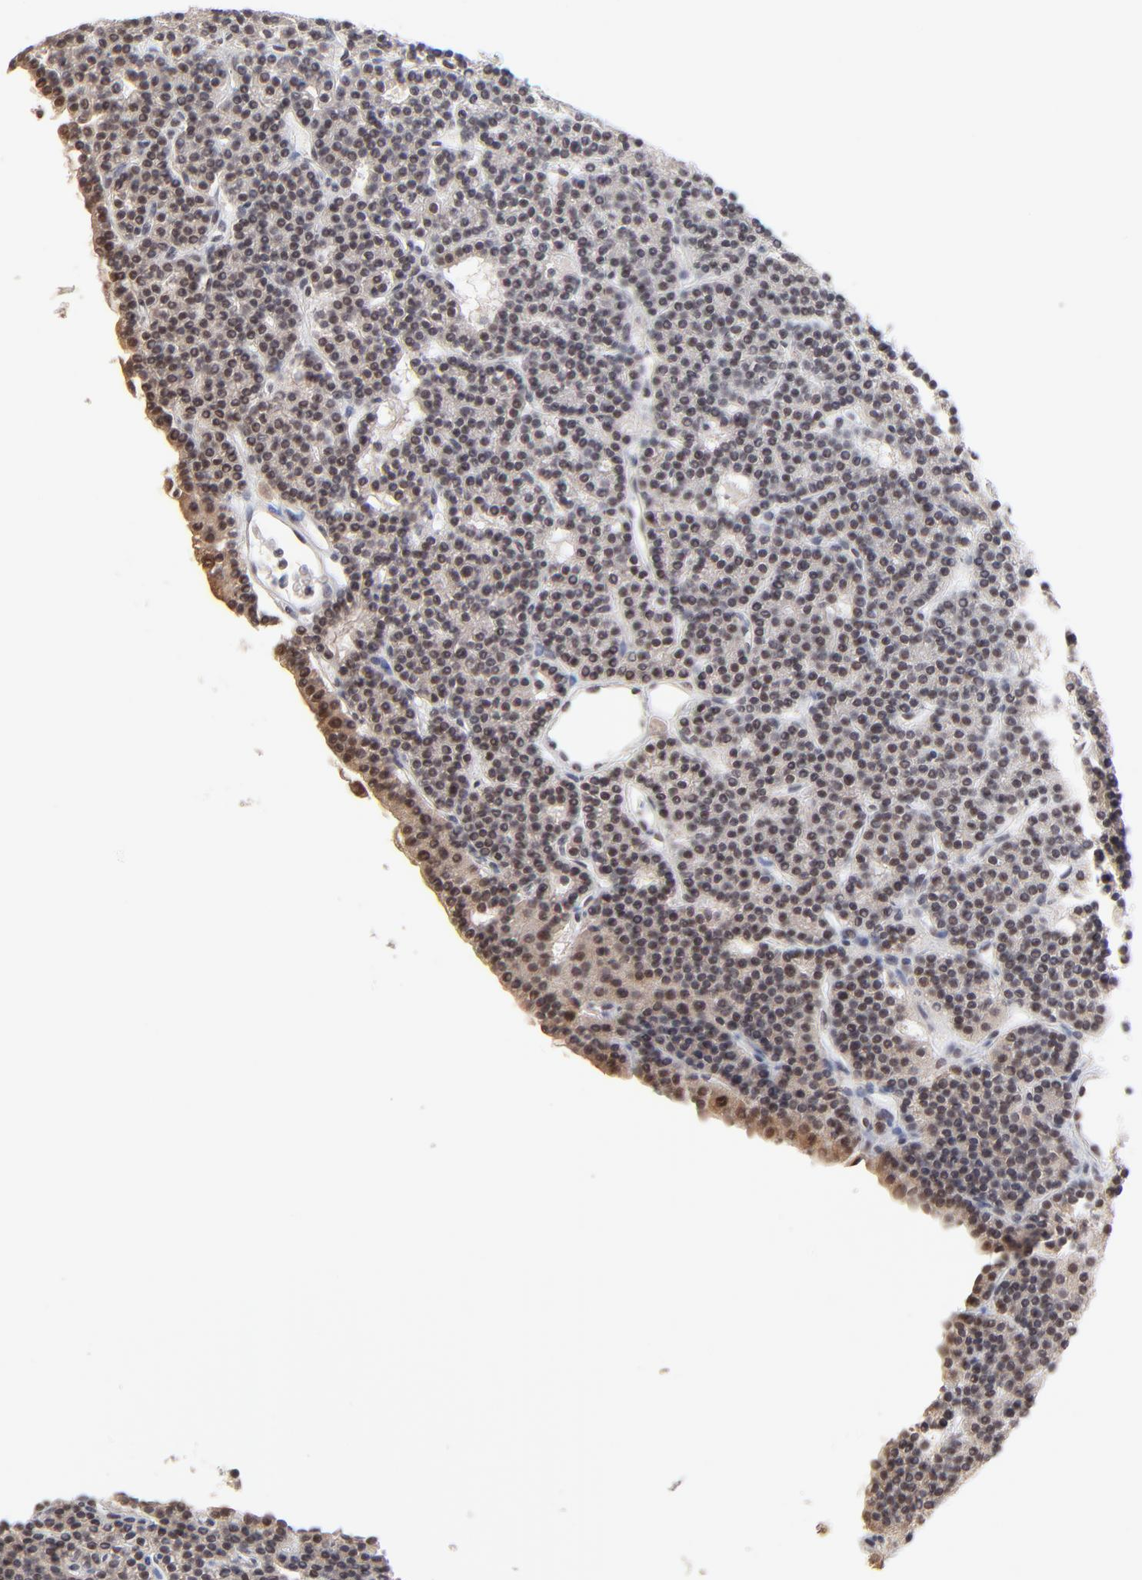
{"staining": {"intensity": "weak", "quantity": "<25%", "location": "nuclear"}, "tissue": "parathyroid gland", "cell_type": "Glandular cells", "image_type": "normal", "snomed": [{"axis": "morphology", "description": "Normal tissue, NOS"}, {"axis": "topography", "description": "Parathyroid gland"}], "caption": "A histopathology image of parathyroid gland stained for a protein exhibits no brown staining in glandular cells.", "gene": "MBIP", "patient": {"sex": "female", "age": 45}}